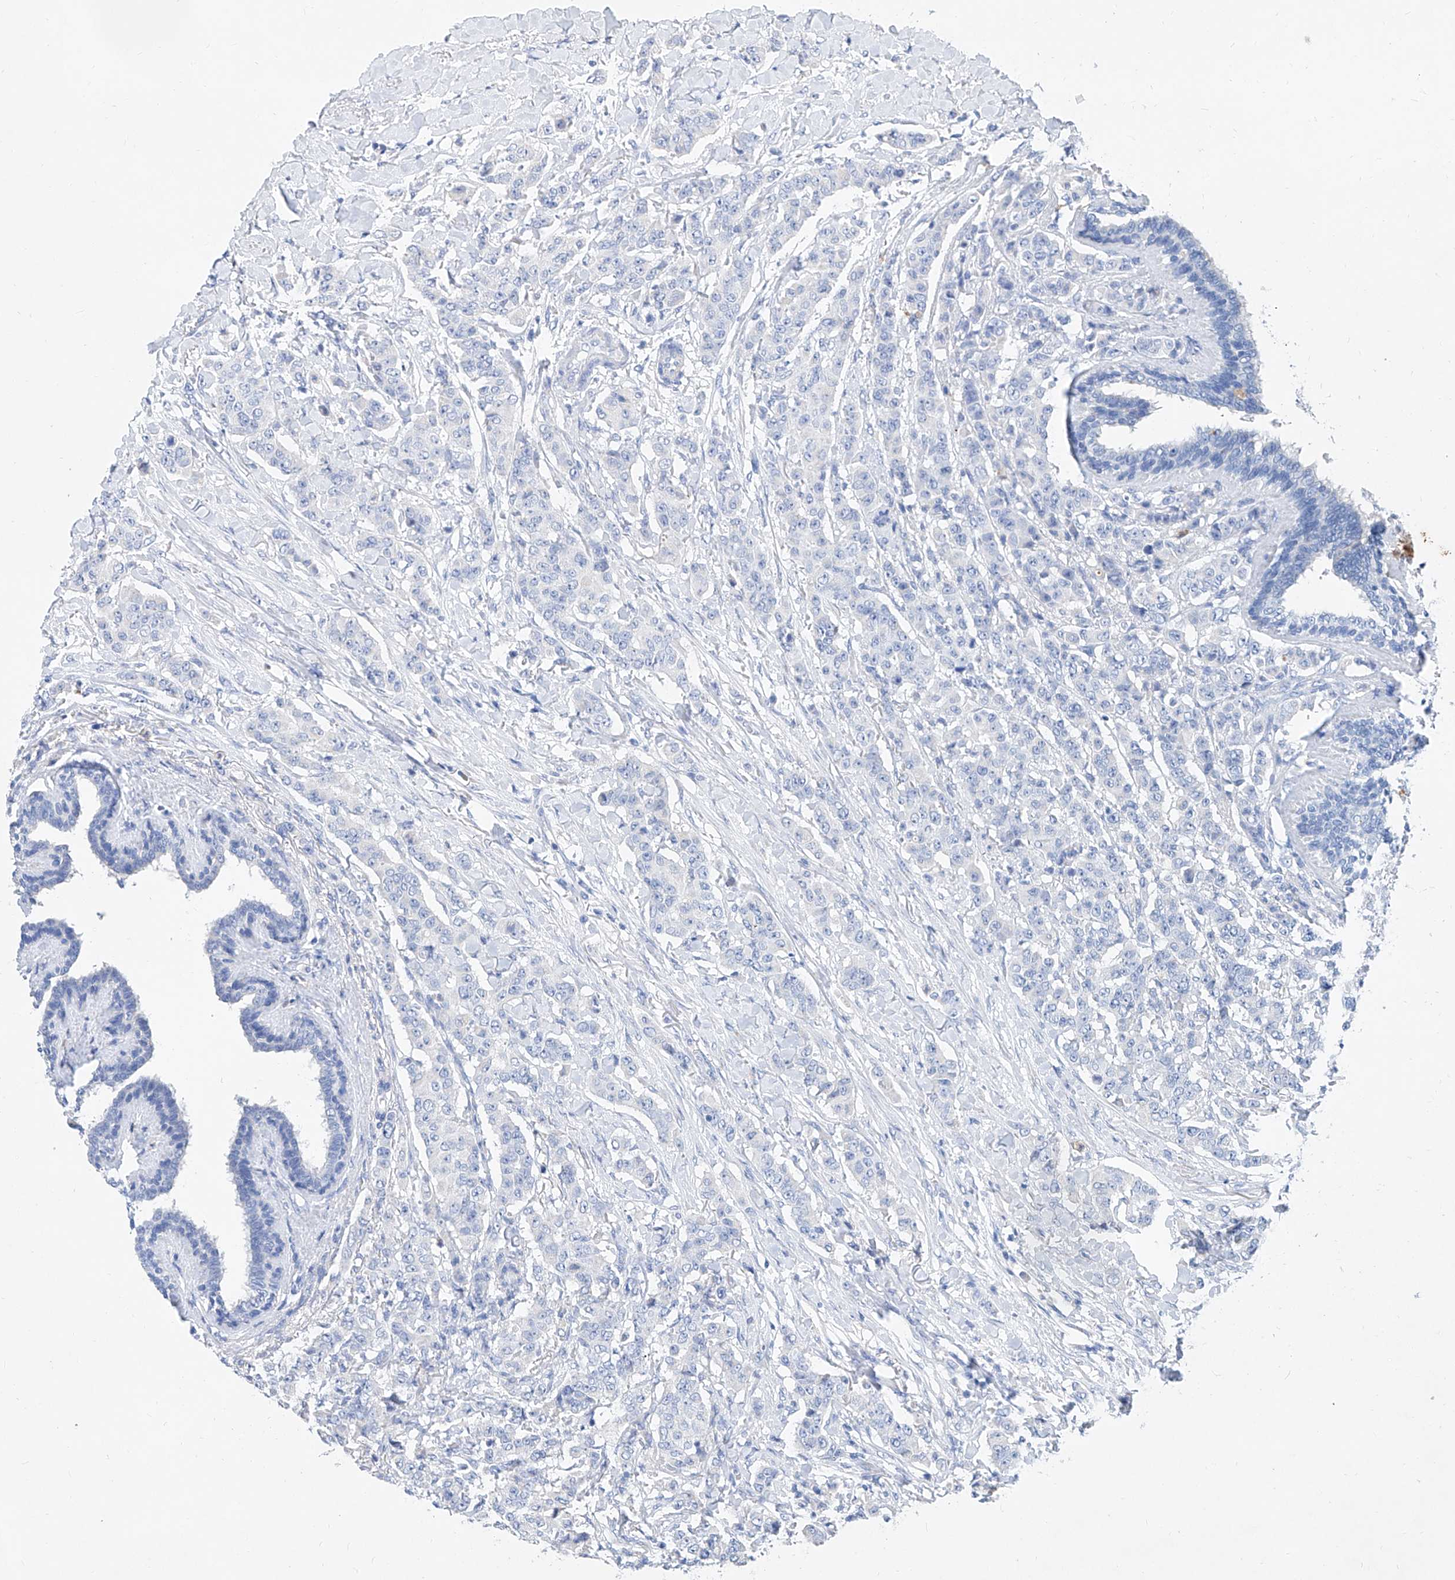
{"staining": {"intensity": "negative", "quantity": "none", "location": "none"}, "tissue": "breast cancer", "cell_type": "Tumor cells", "image_type": "cancer", "snomed": [{"axis": "morphology", "description": "Duct carcinoma"}, {"axis": "topography", "description": "Breast"}], "caption": "The histopathology image exhibits no significant staining in tumor cells of breast infiltrating ductal carcinoma.", "gene": "SLC25A29", "patient": {"sex": "female", "age": 40}}